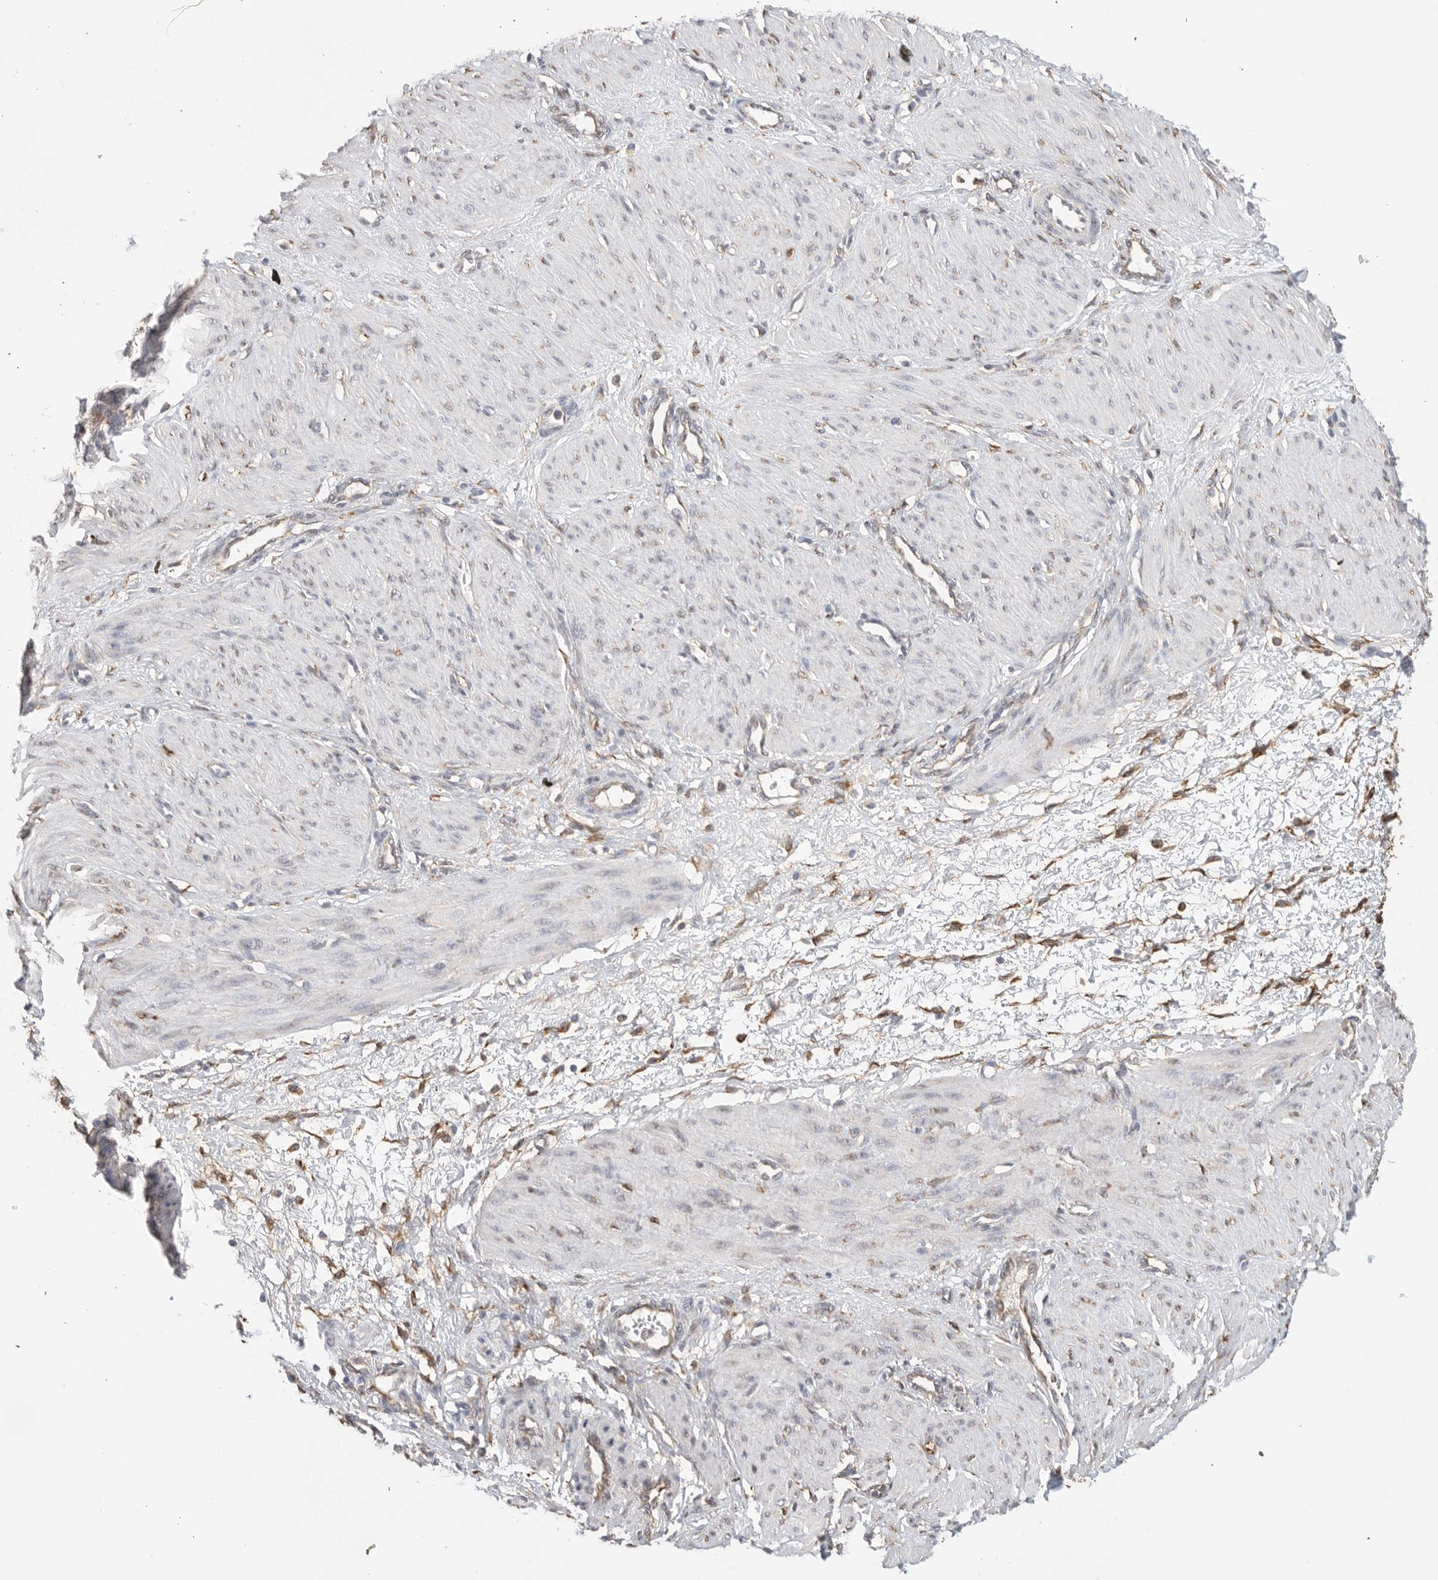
{"staining": {"intensity": "negative", "quantity": "none", "location": "none"}, "tissue": "smooth muscle", "cell_type": "Smooth muscle cells", "image_type": "normal", "snomed": [{"axis": "morphology", "description": "Normal tissue, NOS"}, {"axis": "topography", "description": "Endometrium"}], "caption": "The photomicrograph reveals no staining of smooth muscle cells in unremarkable smooth muscle. (DAB immunohistochemistry (IHC) visualized using brightfield microscopy, high magnification).", "gene": "BLOC1S5", "patient": {"sex": "female", "age": 33}}